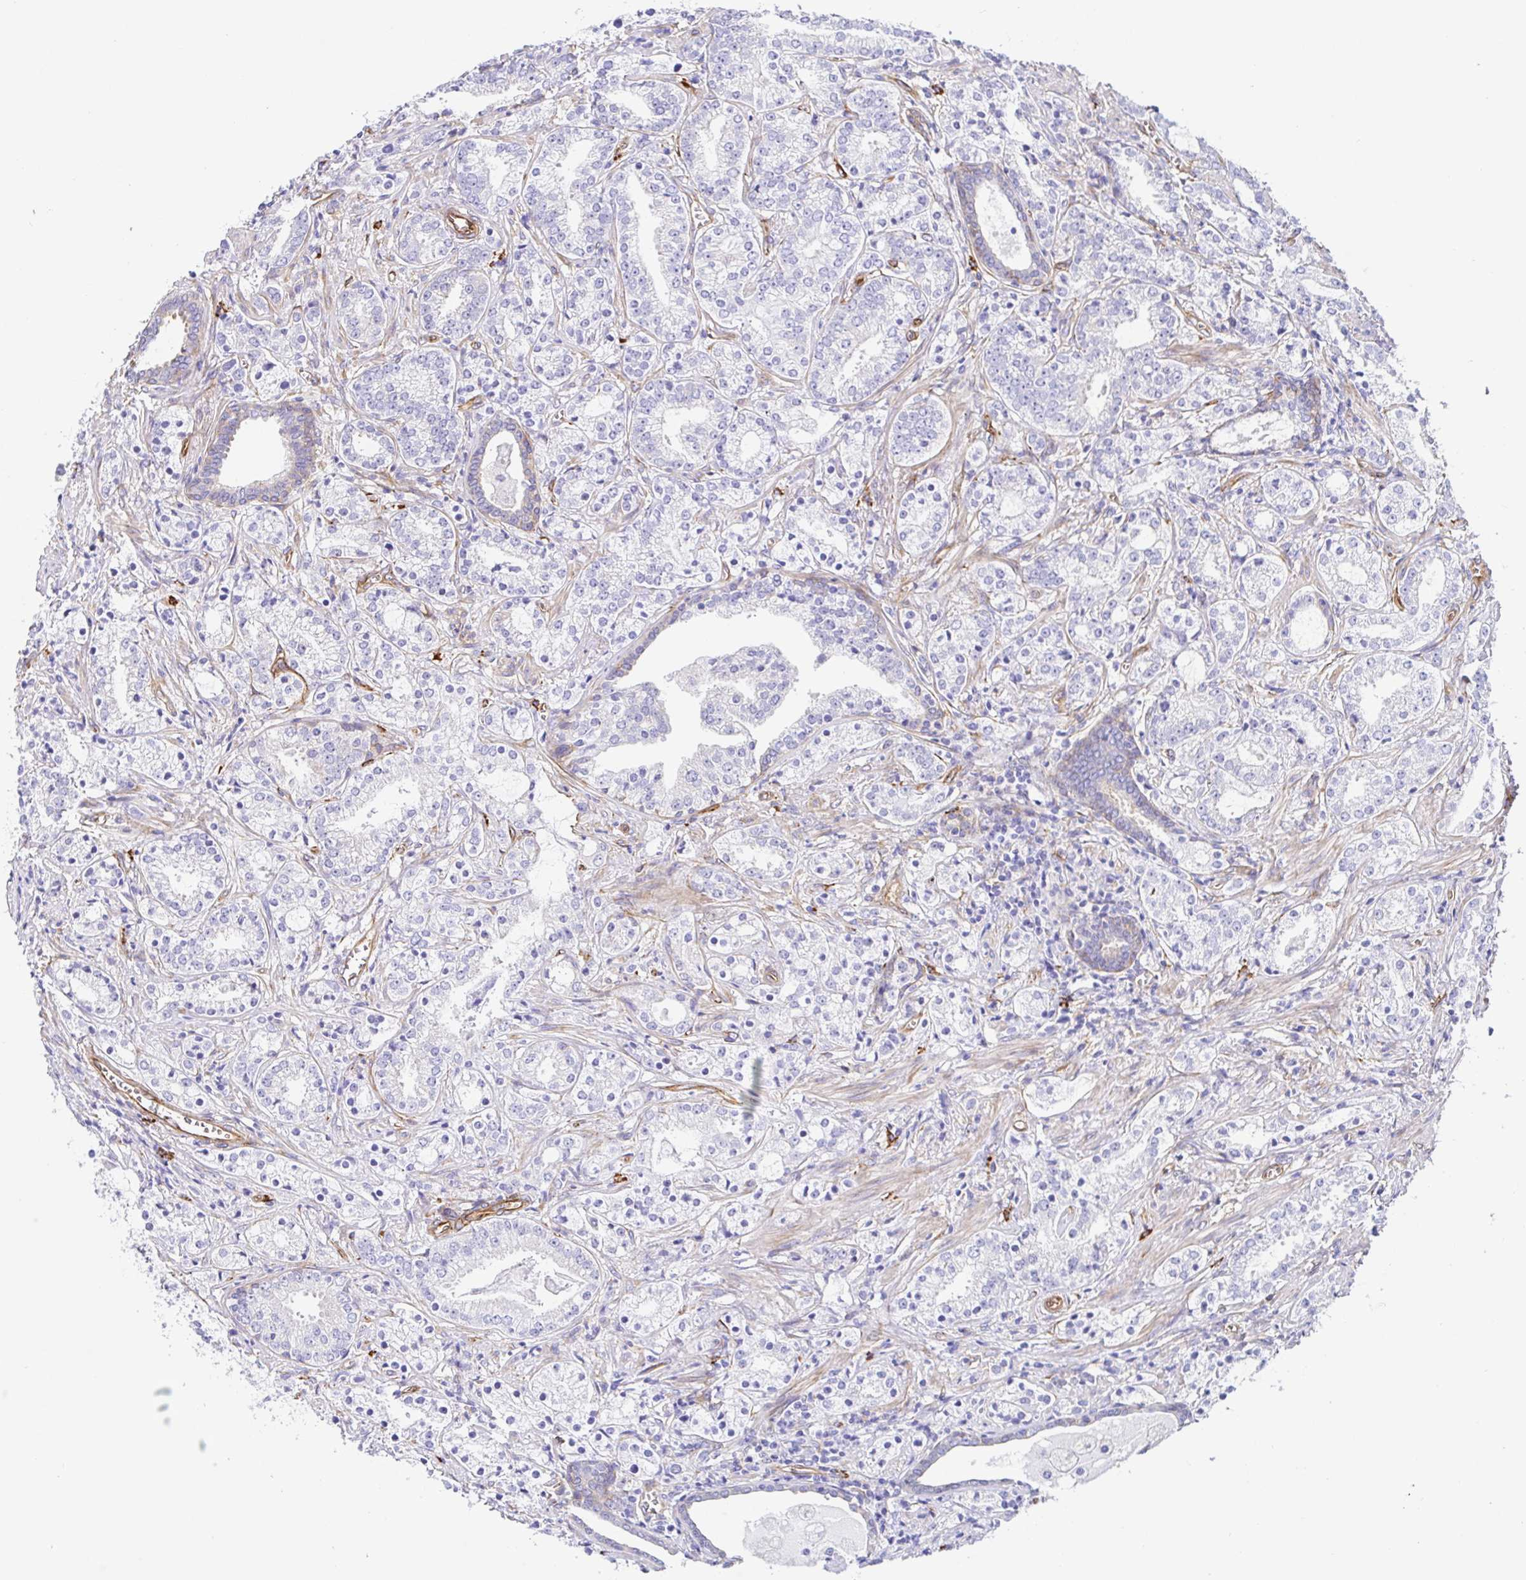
{"staining": {"intensity": "negative", "quantity": "none", "location": "none"}, "tissue": "prostate cancer", "cell_type": "Tumor cells", "image_type": "cancer", "snomed": [{"axis": "morphology", "description": "Adenocarcinoma, Medium grade"}, {"axis": "topography", "description": "Prostate"}], "caption": "Immunohistochemistry image of human prostate adenocarcinoma (medium-grade) stained for a protein (brown), which reveals no staining in tumor cells.", "gene": "DOCK1", "patient": {"sex": "male", "age": 57}}